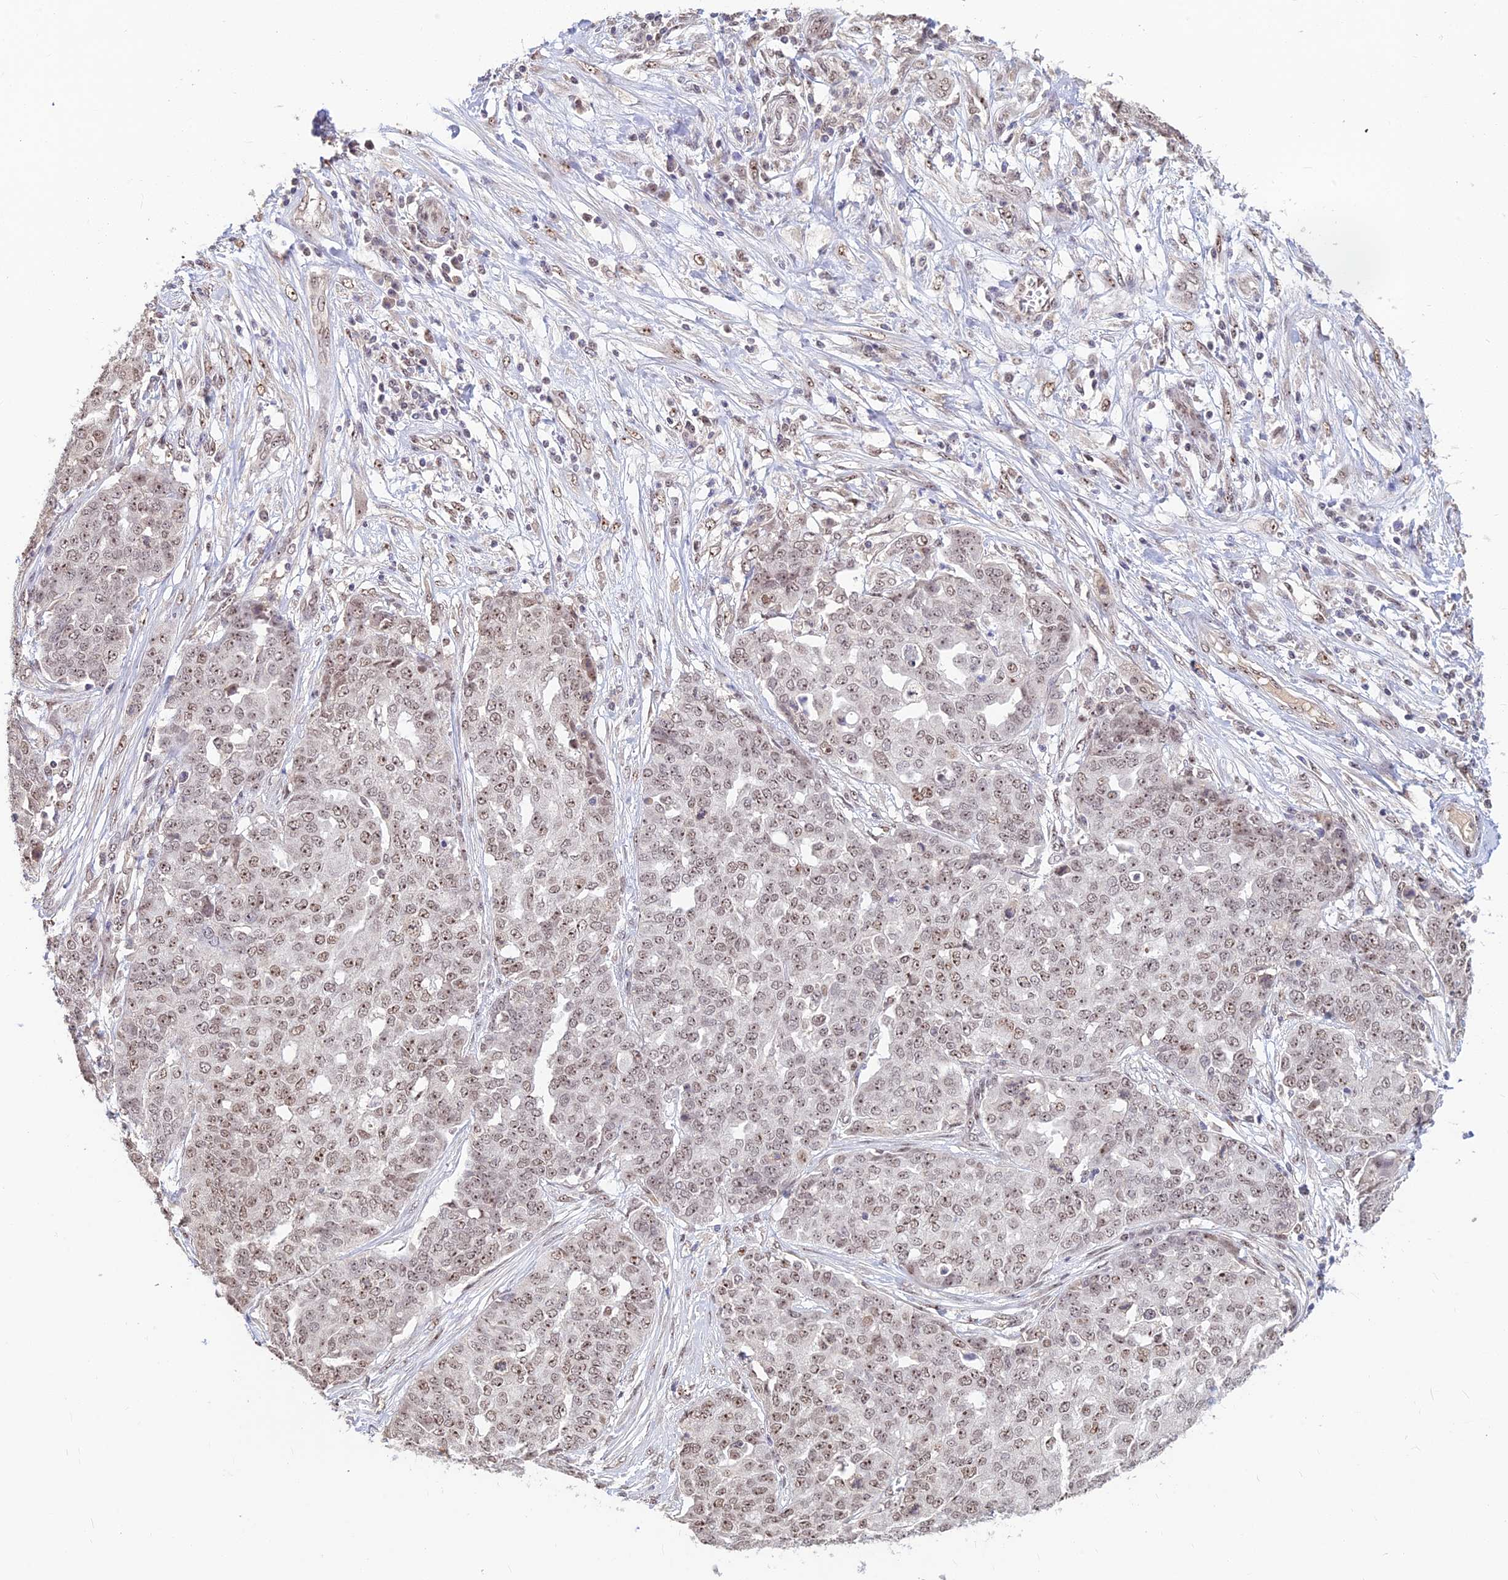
{"staining": {"intensity": "moderate", "quantity": "25%-75%", "location": "nuclear"}, "tissue": "ovarian cancer", "cell_type": "Tumor cells", "image_type": "cancer", "snomed": [{"axis": "morphology", "description": "Cystadenocarcinoma, serous, NOS"}, {"axis": "topography", "description": "Soft tissue"}, {"axis": "topography", "description": "Ovary"}], "caption": "Immunohistochemical staining of ovarian serous cystadenocarcinoma demonstrates moderate nuclear protein expression in about 25%-75% of tumor cells.", "gene": "POLR1G", "patient": {"sex": "female", "age": 57}}